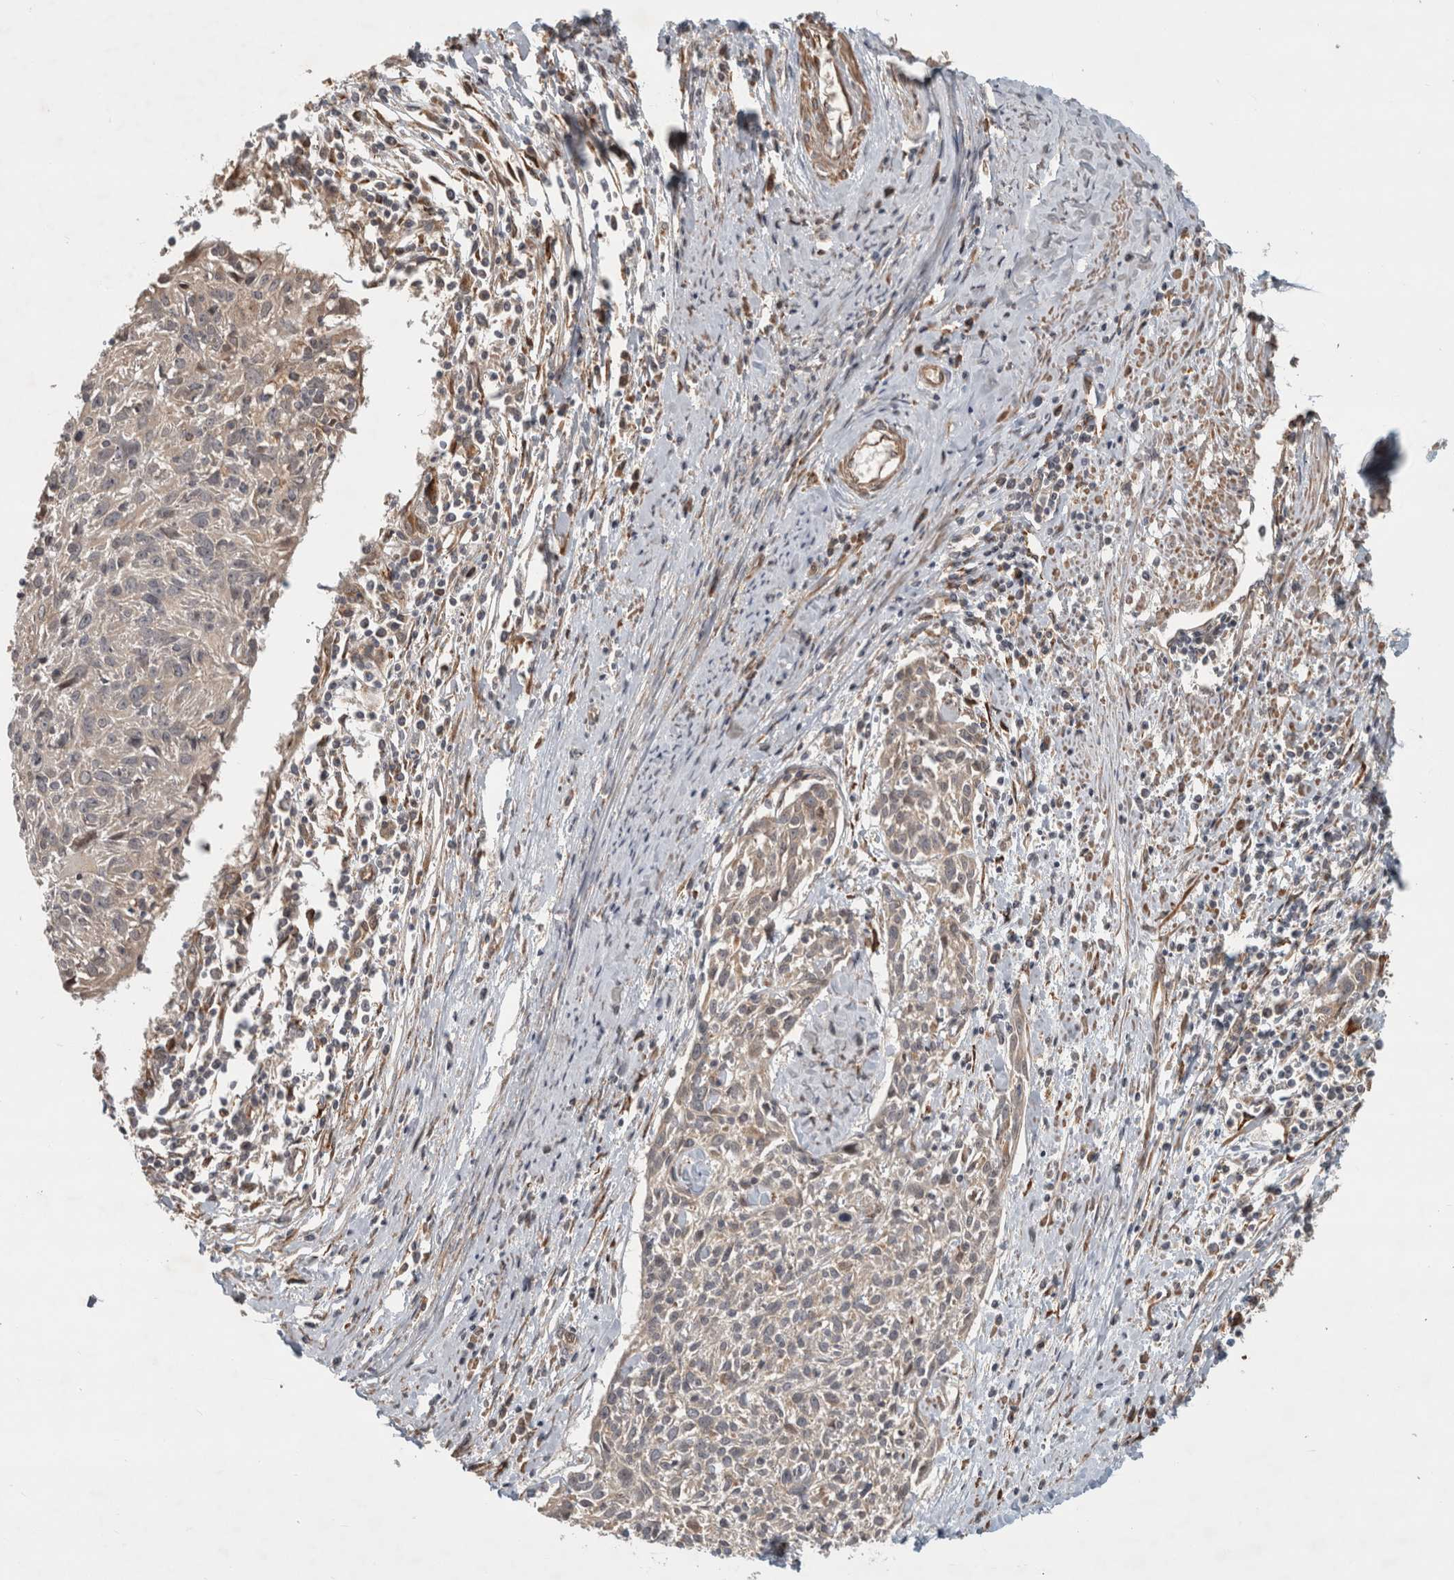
{"staining": {"intensity": "weak", "quantity": "<25%", "location": "cytoplasmic/membranous"}, "tissue": "cervical cancer", "cell_type": "Tumor cells", "image_type": "cancer", "snomed": [{"axis": "morphology", "description": "Squamous cell carcinoma, NOS"}, {"axis": "topography", "description": "Cervix"}], "caption": "Protein analysis of cervical cancer demonstrates no significant expression in tumor cells.", "gene": "TUBD1", "patient": {"sex": "female", "age": 51}}